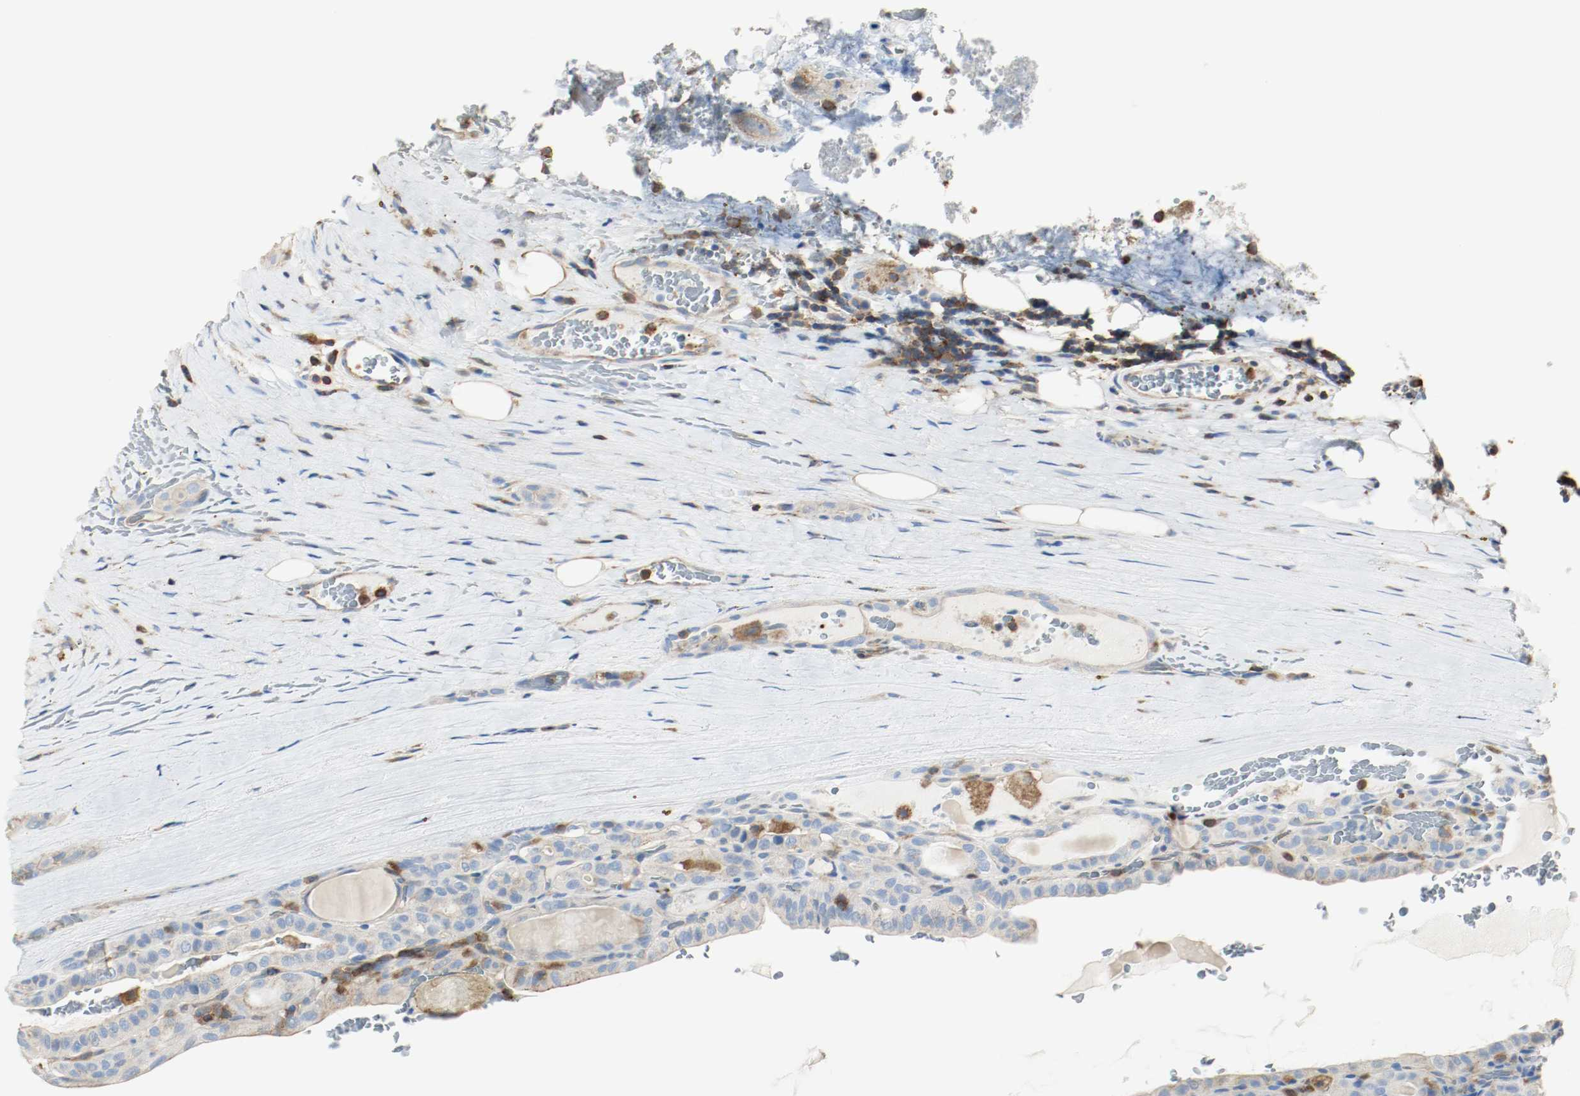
{"staining": {"intensity": "weak", "quantity": "25%-75%", "location": "cytoplasmic/membranous"}, "tissue": "thyroid cancer", "cell_type": "Tumor cells", "image_type": "cancer", "snomed": [{"axis": "morphology", "description": "Papillary adenocarcinoma, NOS"}, {"axis": "topography", "description": "Thyroid gland"}], "caption": "Human thyroid cancer stained with a protein marker shows weak staining in tumor cells.", "gene": "ARPC1B", "patient": {"sex": "male", "age": 77}}